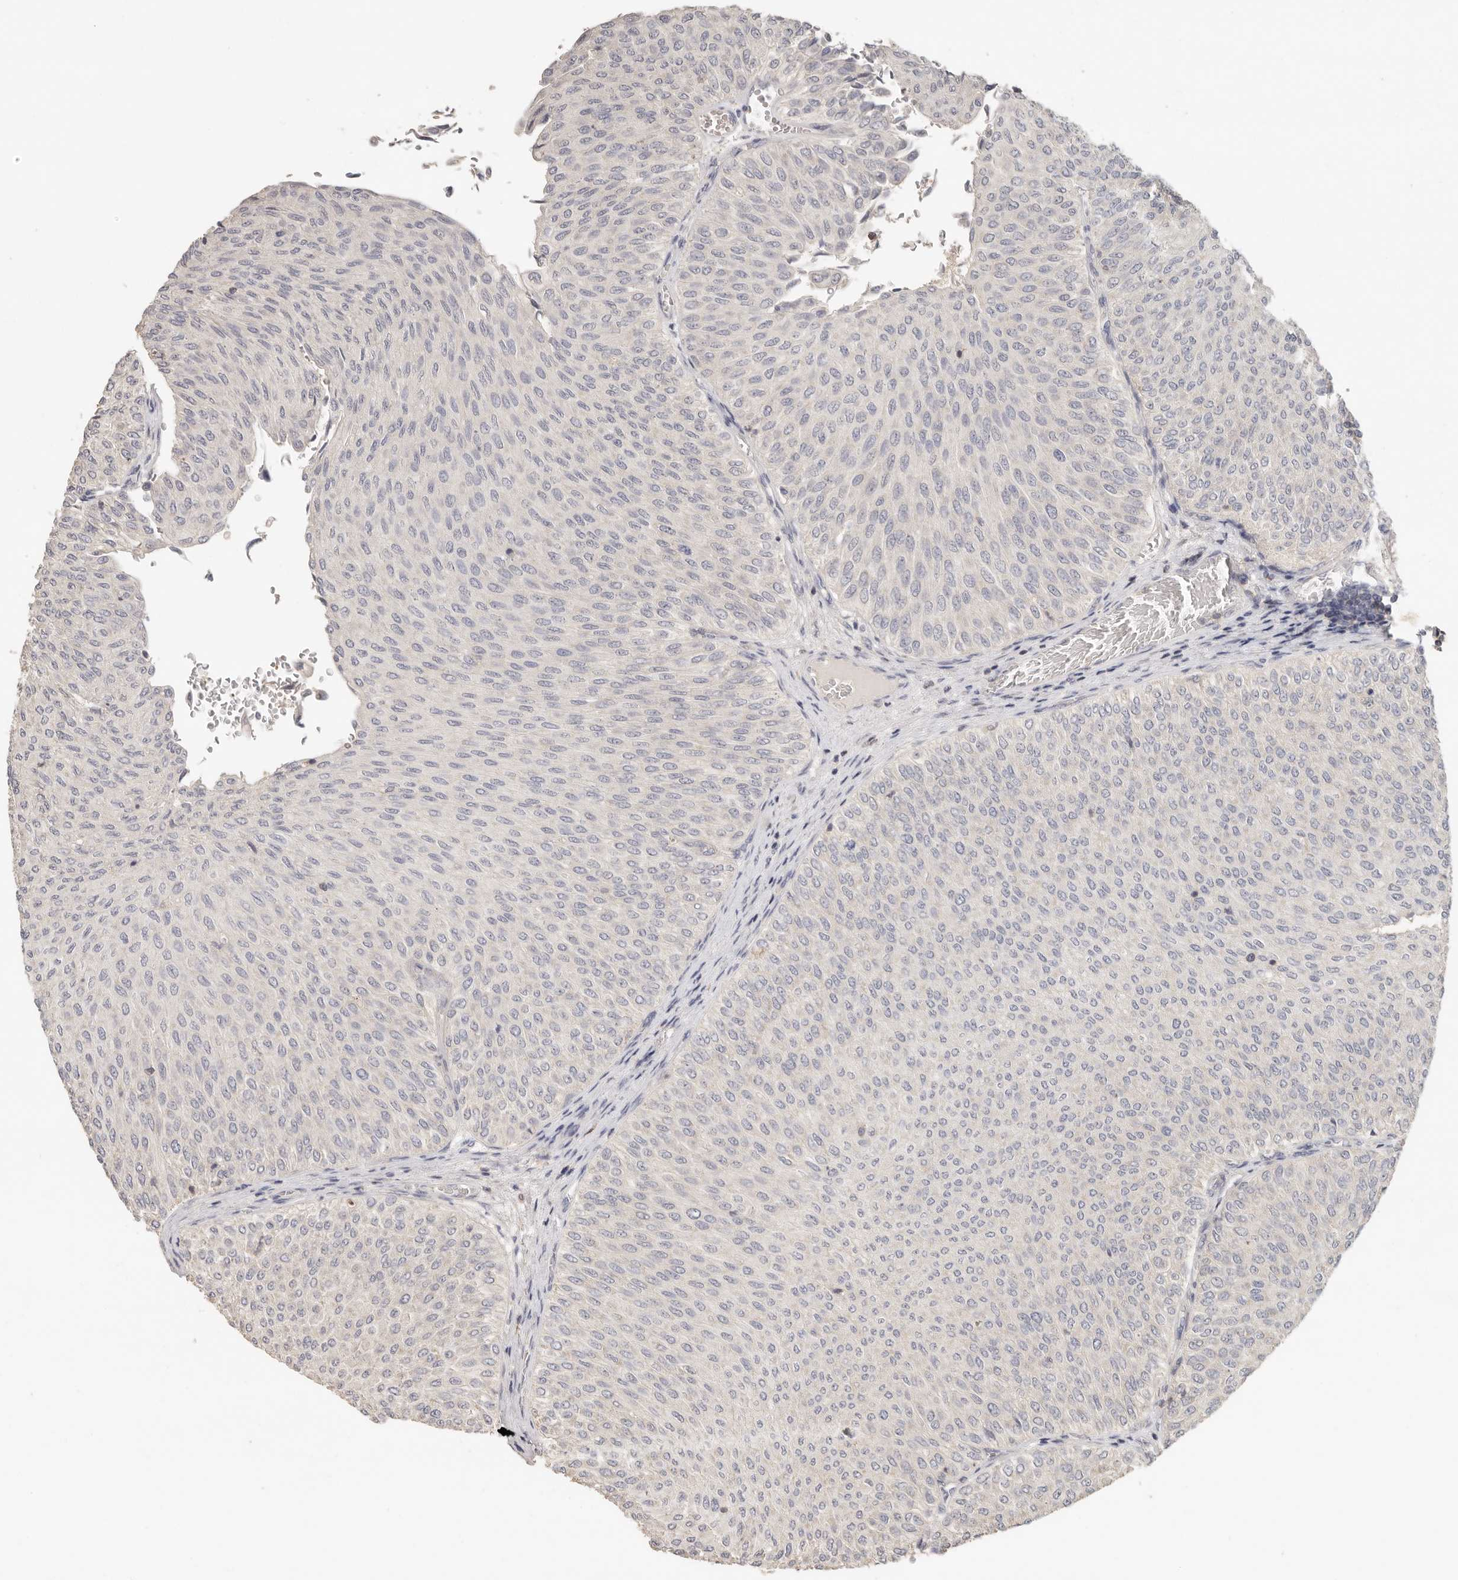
{"staining": {"intensity": "negative", "quantity": "none", "location": "none"}, "tissue": "urothelial cancer", "cell_type": "Tumor cells", "image_type": "cancer", "snomed": [{"axis": "morphology", "description": "Urothelial carcinoma, Low grade"}, {"axis": "topography", "description": "Urinary bladder"}], "caption": "Immunohistochemistry of urothelial carcinoma (low-grade) displays no positivity in tumor cells.", "gene": "CSK", "patient": {"sex": "male", "age": 78}}